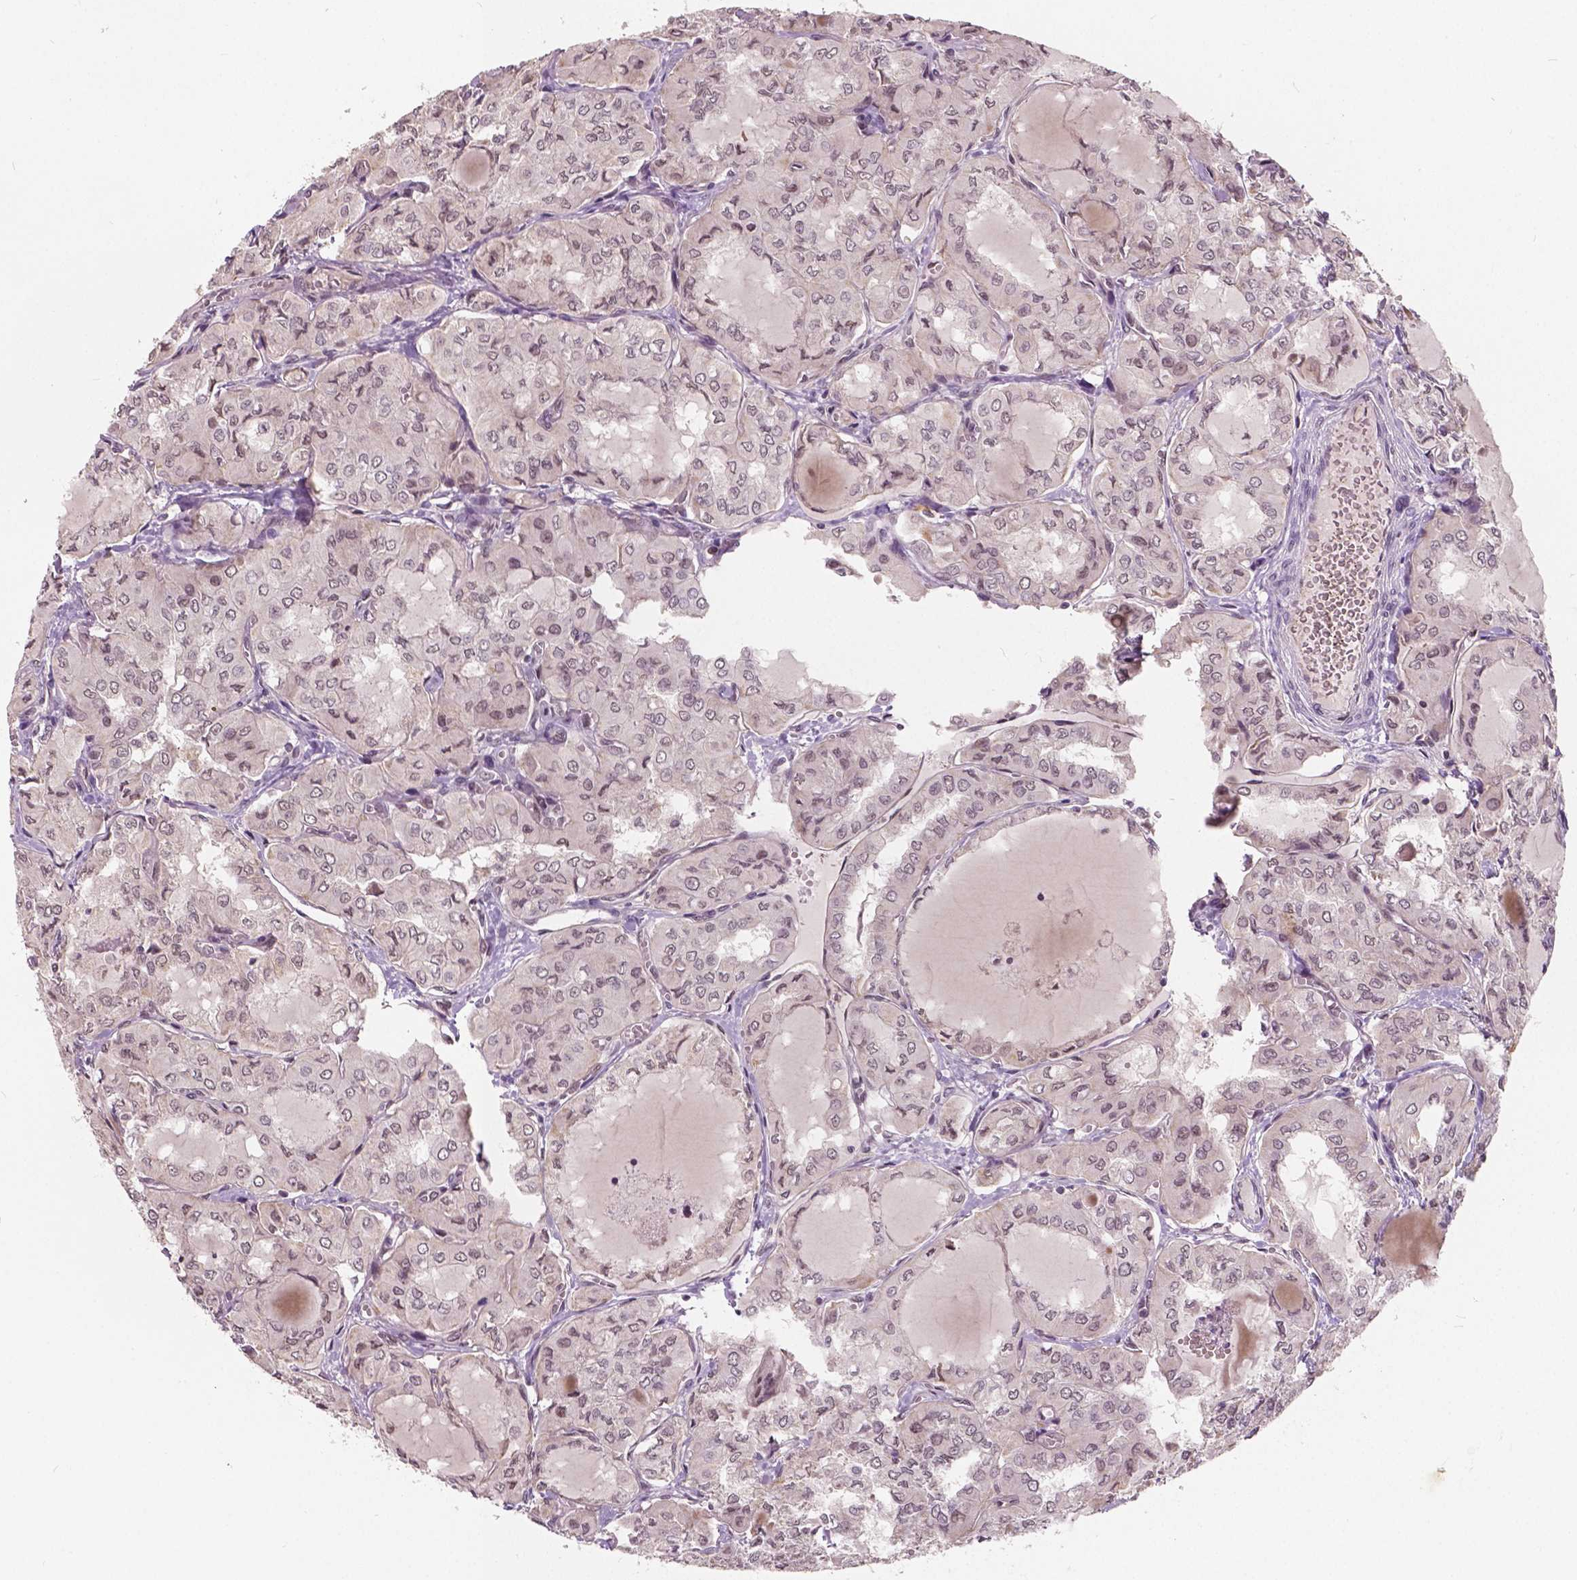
{"staining": {"intensity": "negative", "quantity": "none", "location": "none"}, "tissue": "thyroid cancer", "cell_type": "Tumor cells", "image_type": "cancer", "snomed": [{"axis": "morphology", "description": "Papillary adenocarcinoma, NOS"}, {"axis": "topography", "description": "Thyroid gland"}], "caption": "Immunohistochemistry micrograph of neoplastic tissue: human thyroid papillary adenocarcinoma stained with DAB (3,3'-diaminobenzidine) reveals no significant protein staining in tumor cells.", "gene": "HMBOX1", "patient": {"sex": "male", "age": 20}}